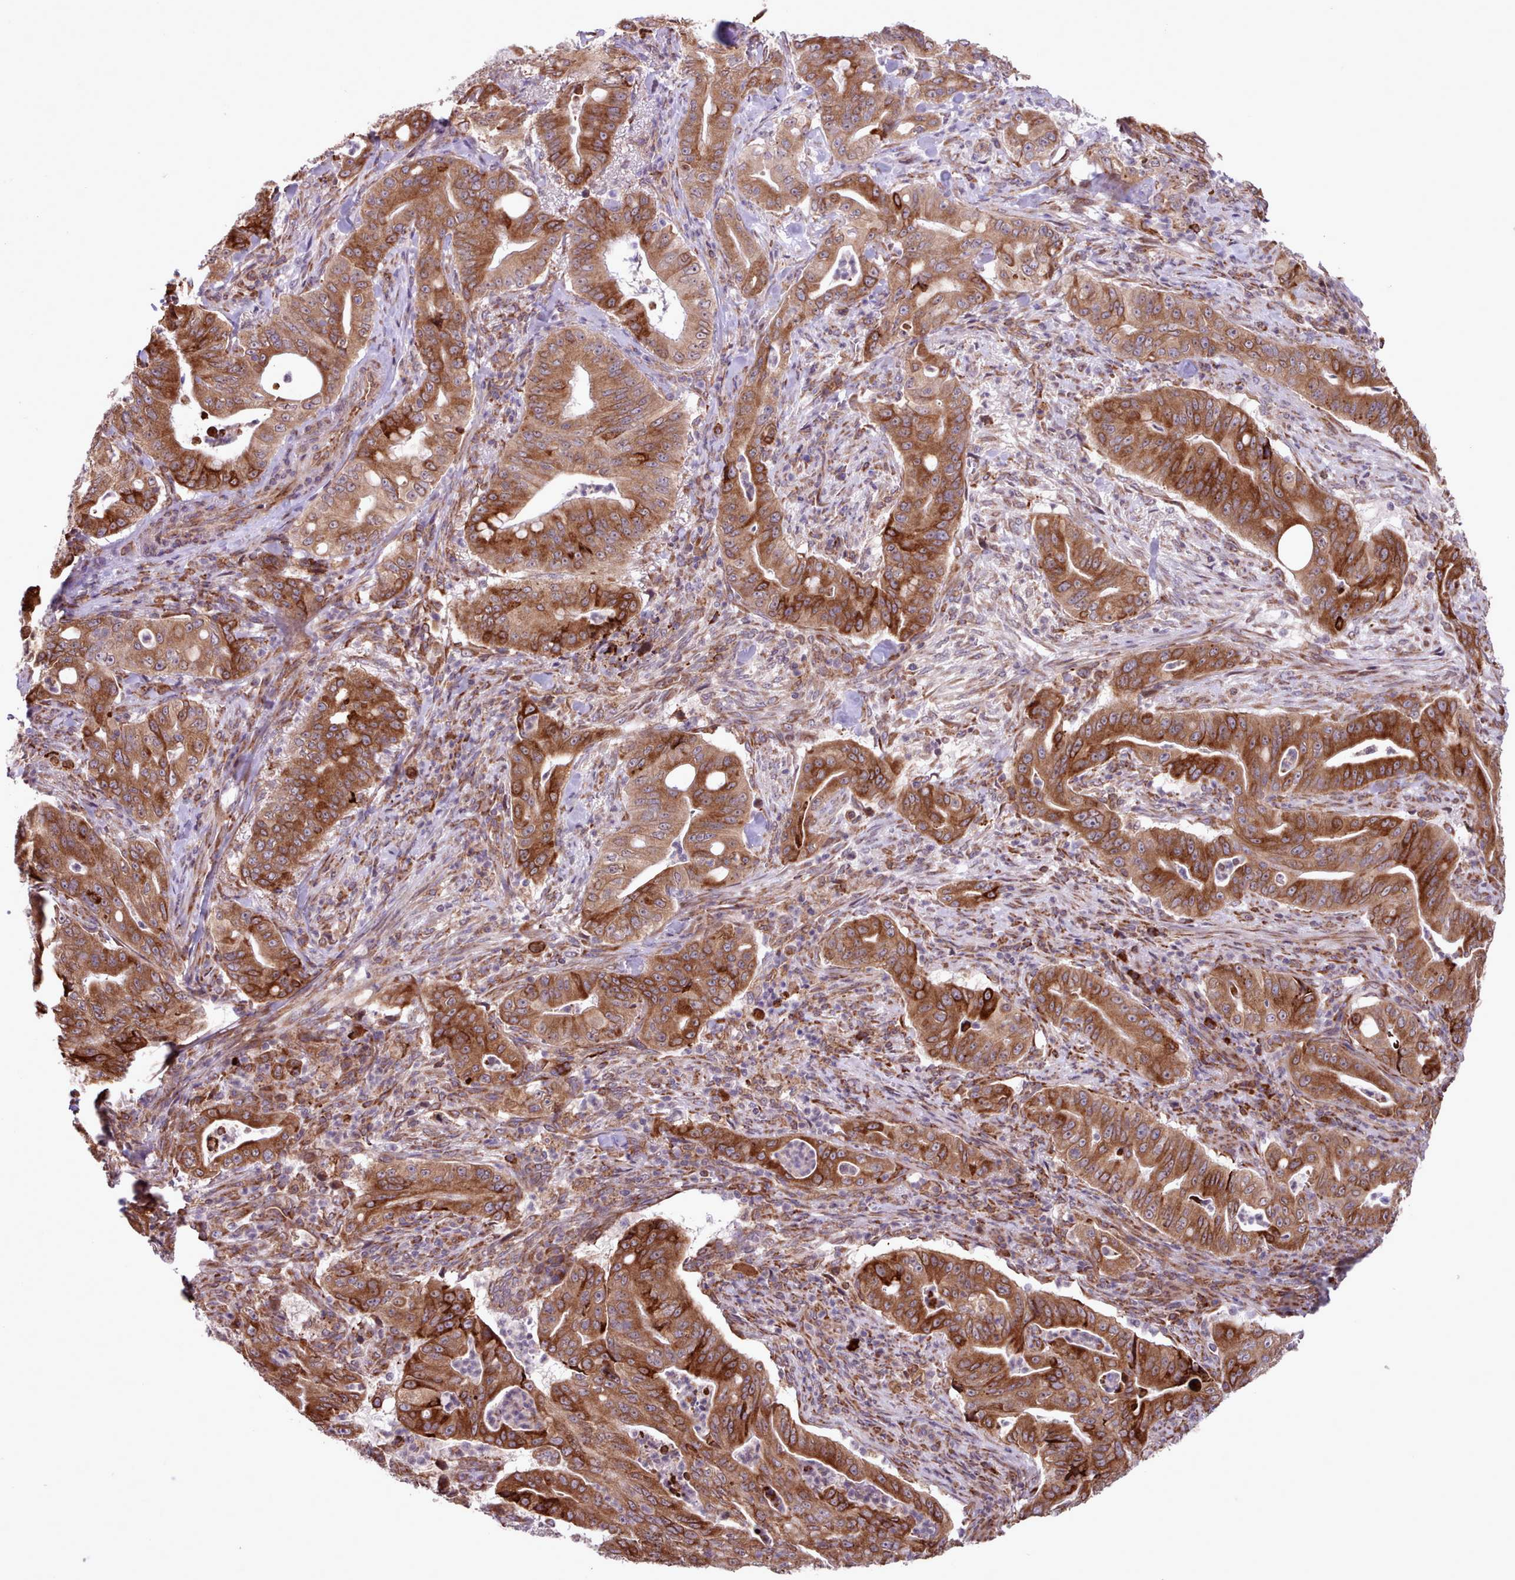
{"staining": {"intensity": "strong", "quantity": ">75%", "location": "cytoplasmic/membranous"}, "tissue": "pancreatic cancer", "cell_type": "Tumor cells", "image_type": "cancer", "snomed": [{"axis": "morphology", "description": "Adenocarcinoma, NOS"}, {"axis": "topography", "description": "Pancreas"}], "caption": "Immunohistochemical staining of human adenocarcinoma (pancreatic) displays high levels of strong cytoplasmic/membranous protein positivity in about >75% of tumor cells. (IHC, brightfield microscopy, high magnification).", "gene": "TTLL3", "patient": {"sex": "male", "age": 71}}